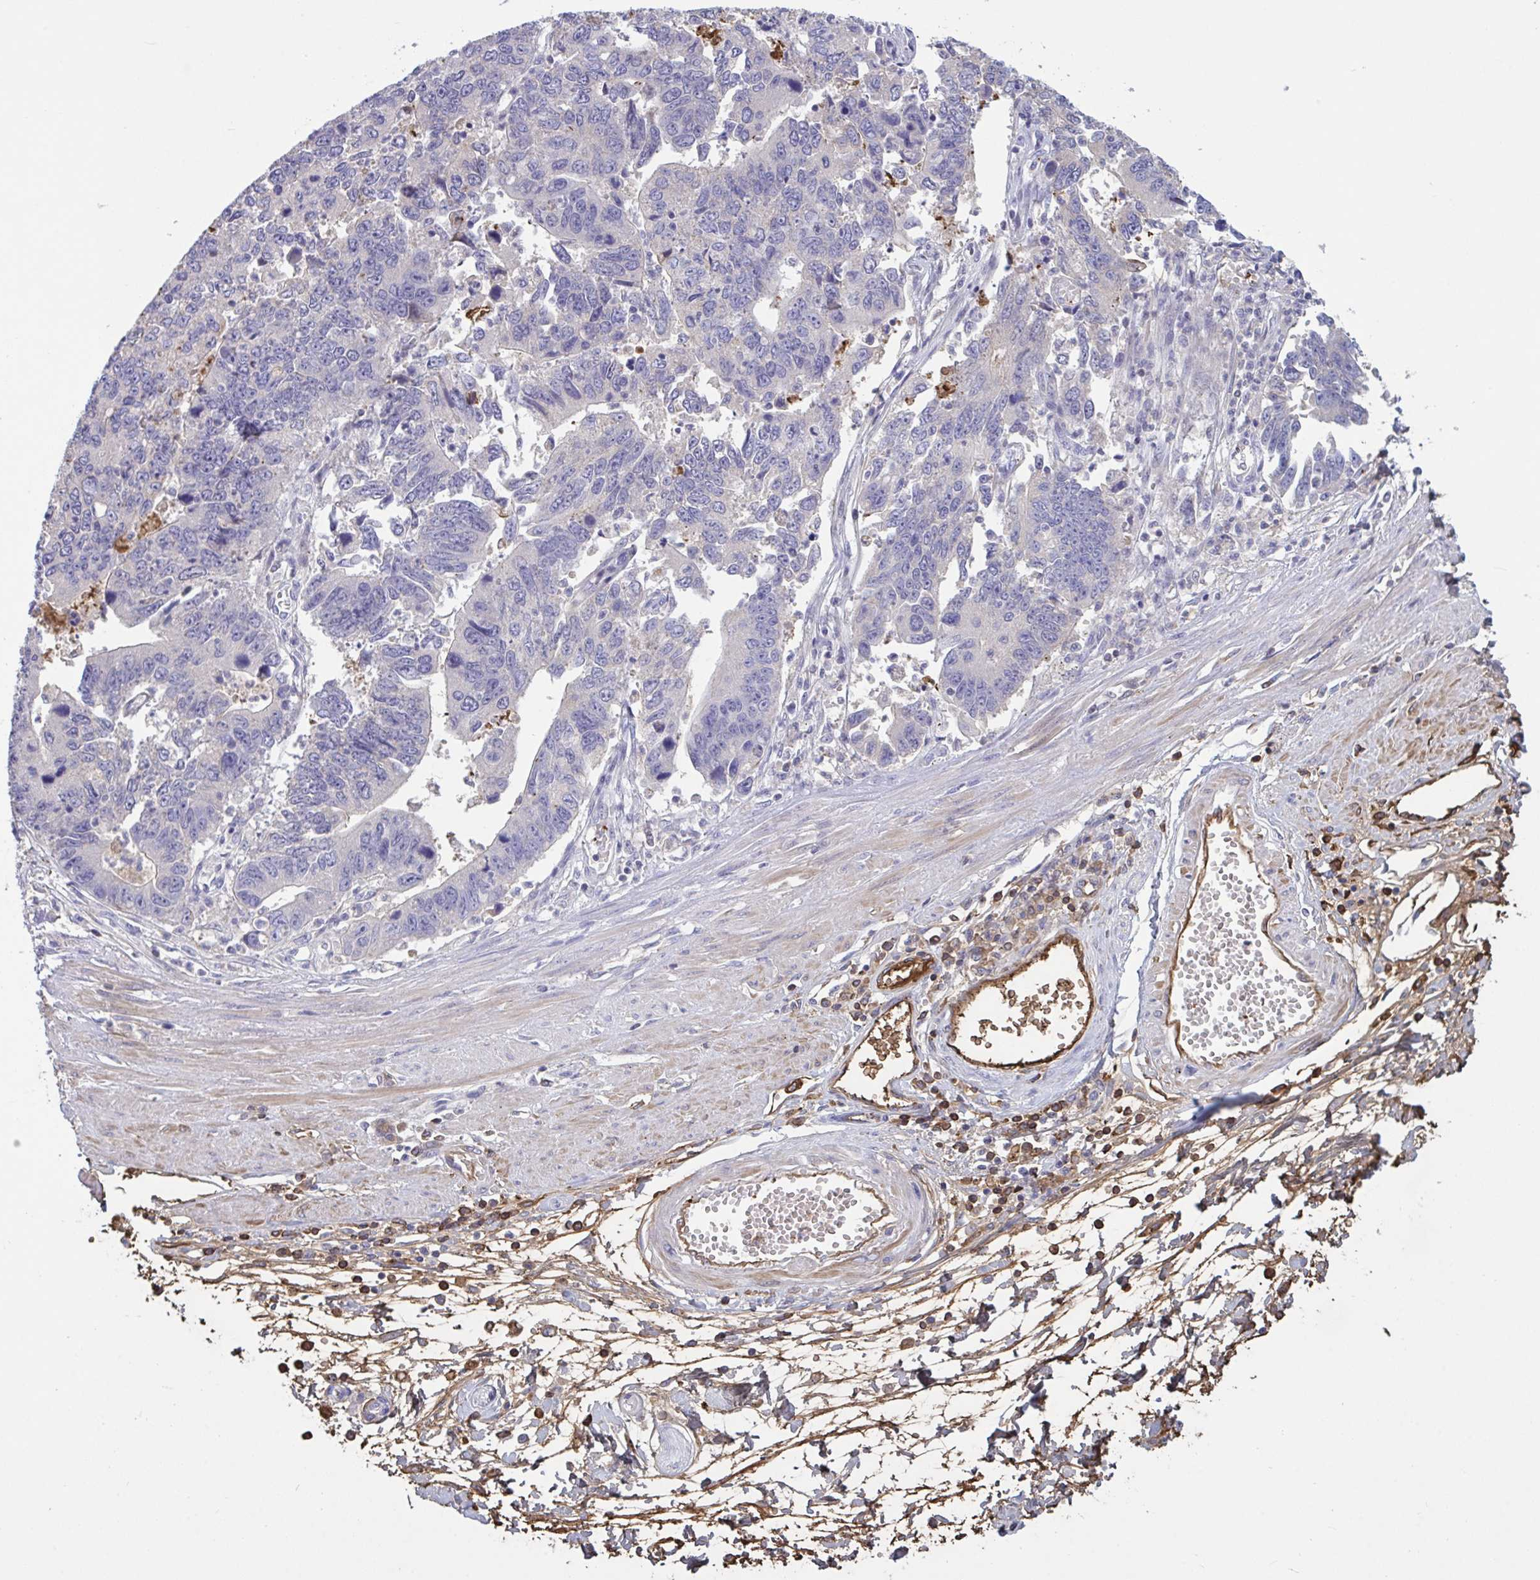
{"staining": {"intensity": "negative", "quantity": "none", "location": "none"}, "tissue": "stomach cancer", "cell_type": "Tumor cells", "image_type": "cancer", "snomed": [{"axis": "morphology", "description": "Adenocarcinoma, NOS"}, {"axis": "topography", "description": "Stomach"}], "caption": "This is a photomicrograph of immunohistochemistry (IHC) staining of stomach cancer, which shows no positivity in tumor cells. (Stains: DAB (3,3'-diaminobenzidine) immunohistochemistry with hematoxylin counter stain, Microscopy: brightfield microscopy at high magnification).", "gene": "IL1R1", "patient": {"sex": "male", "age": 59}}